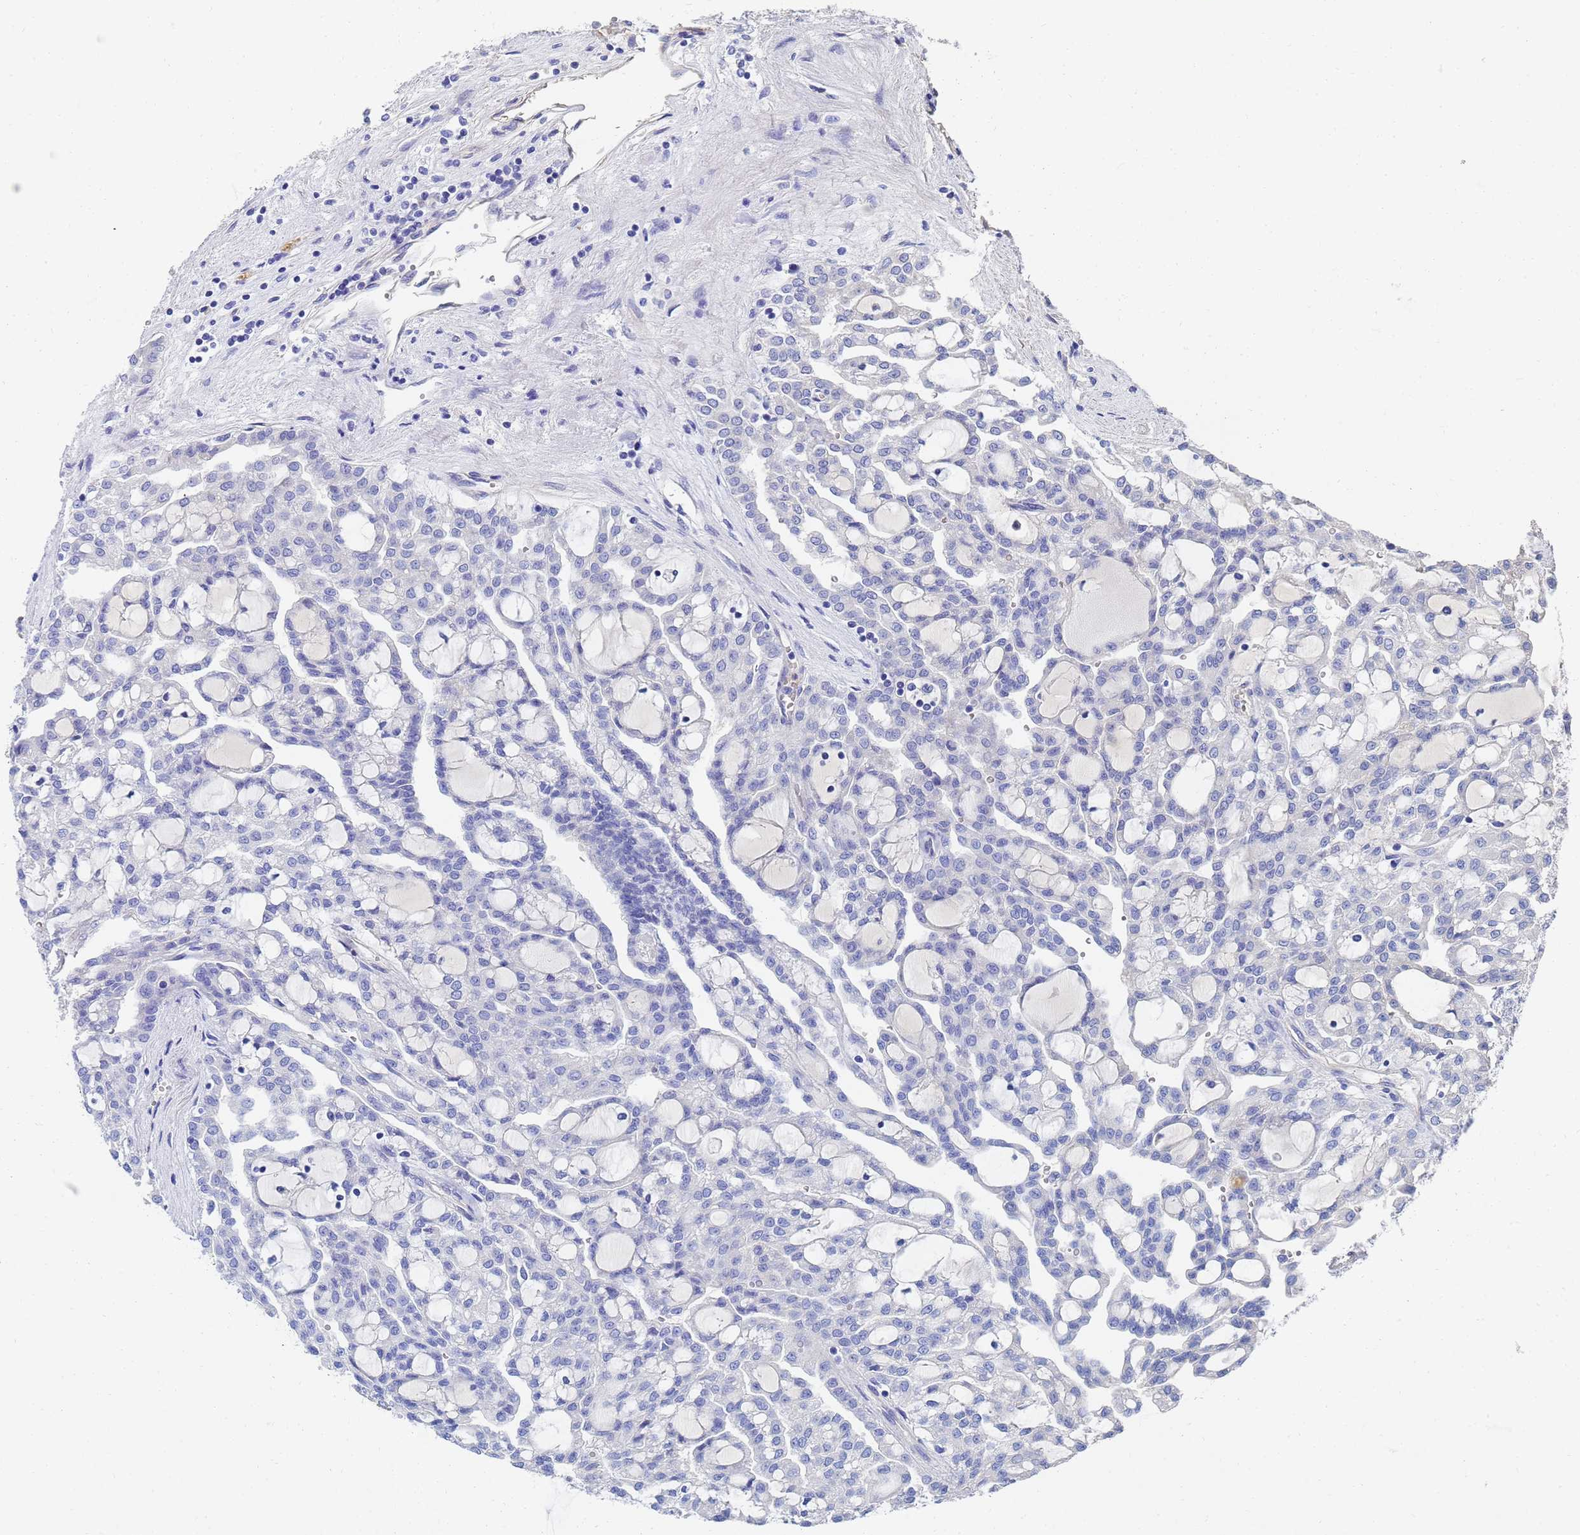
{"staining": {"intensity": "negative", "quantity": "none", "location": "none"}, "tissue": "renal cancer", "cell_type": "Tumor cells", "image_type": "cancer", "snomed": [{"axis": "morphology", "description": "Adenocarcinoma, NOS"}, {"axis": "topography", "description": "Kidney"}], "caption": "Tumor cells show no significant staining in renal cancer (adenocarcinoma).", "gene": "LBX2", "patient": {"sex": "male", "age": 63}}